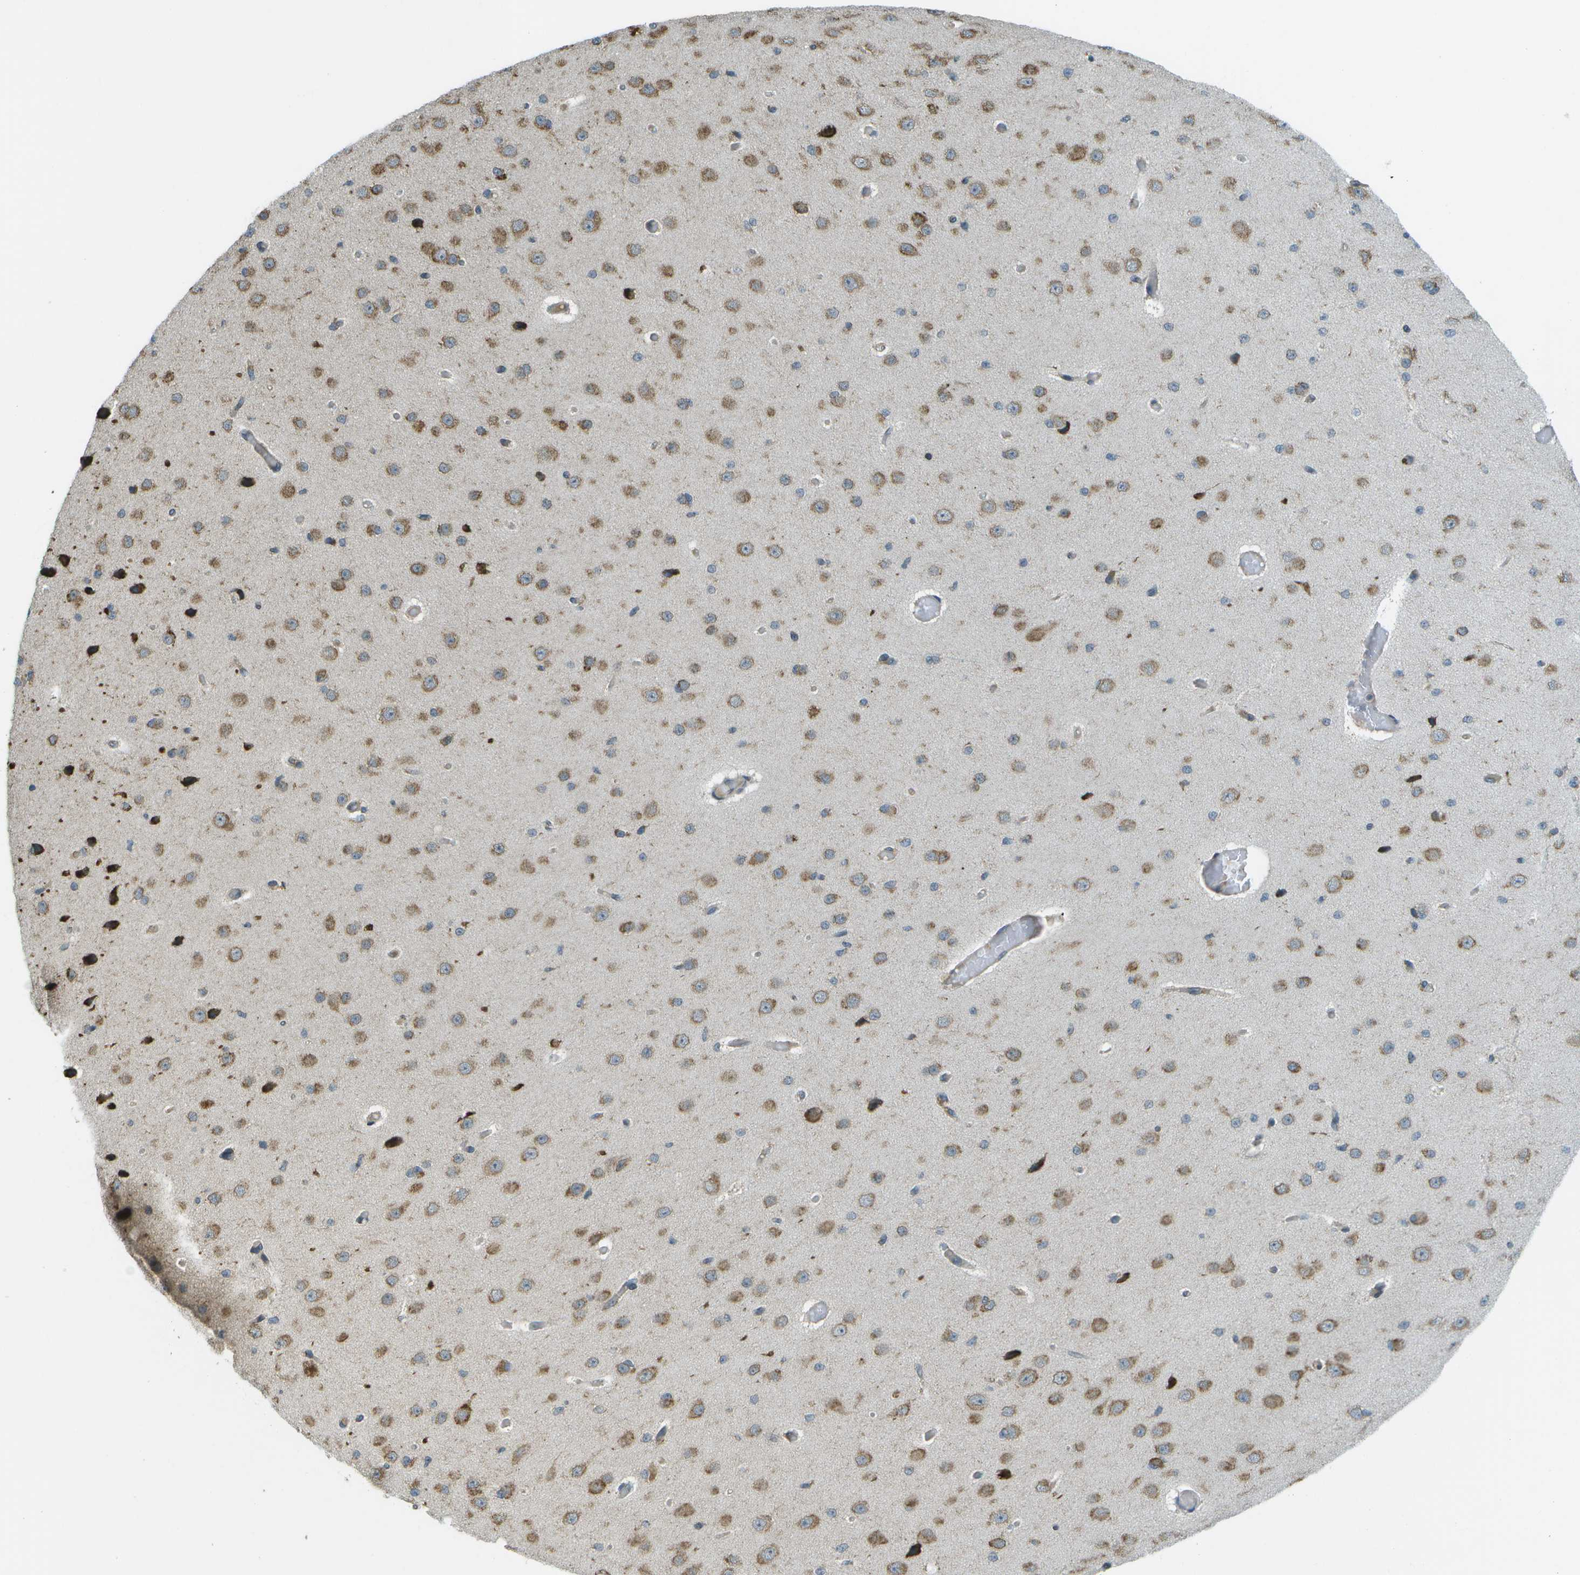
{"staining": {"intensity": "strong", "quantity": ">75%", "location": "cytoplasmic/membranous"}, "tissue": "cerebral cortex", "cell_type": "Endothelial cells", "image_type": "normal", "snomed": [{"axis": "morphology", "description": "Normal tissue, NOS"}, {"axis": "morphology", "description": "Developmental malformation"}, {"axis": "topography", "description": "Cerebral cortex"}], "caption": "About >75% of endothelial cells in benign cerebral cortex exhibit strong cytoplasmic/membranous protein positivity as visualized by brown immunohistochemical staining.", "gene": "USP30", "patient": {"sex": "female", "age": 30}}